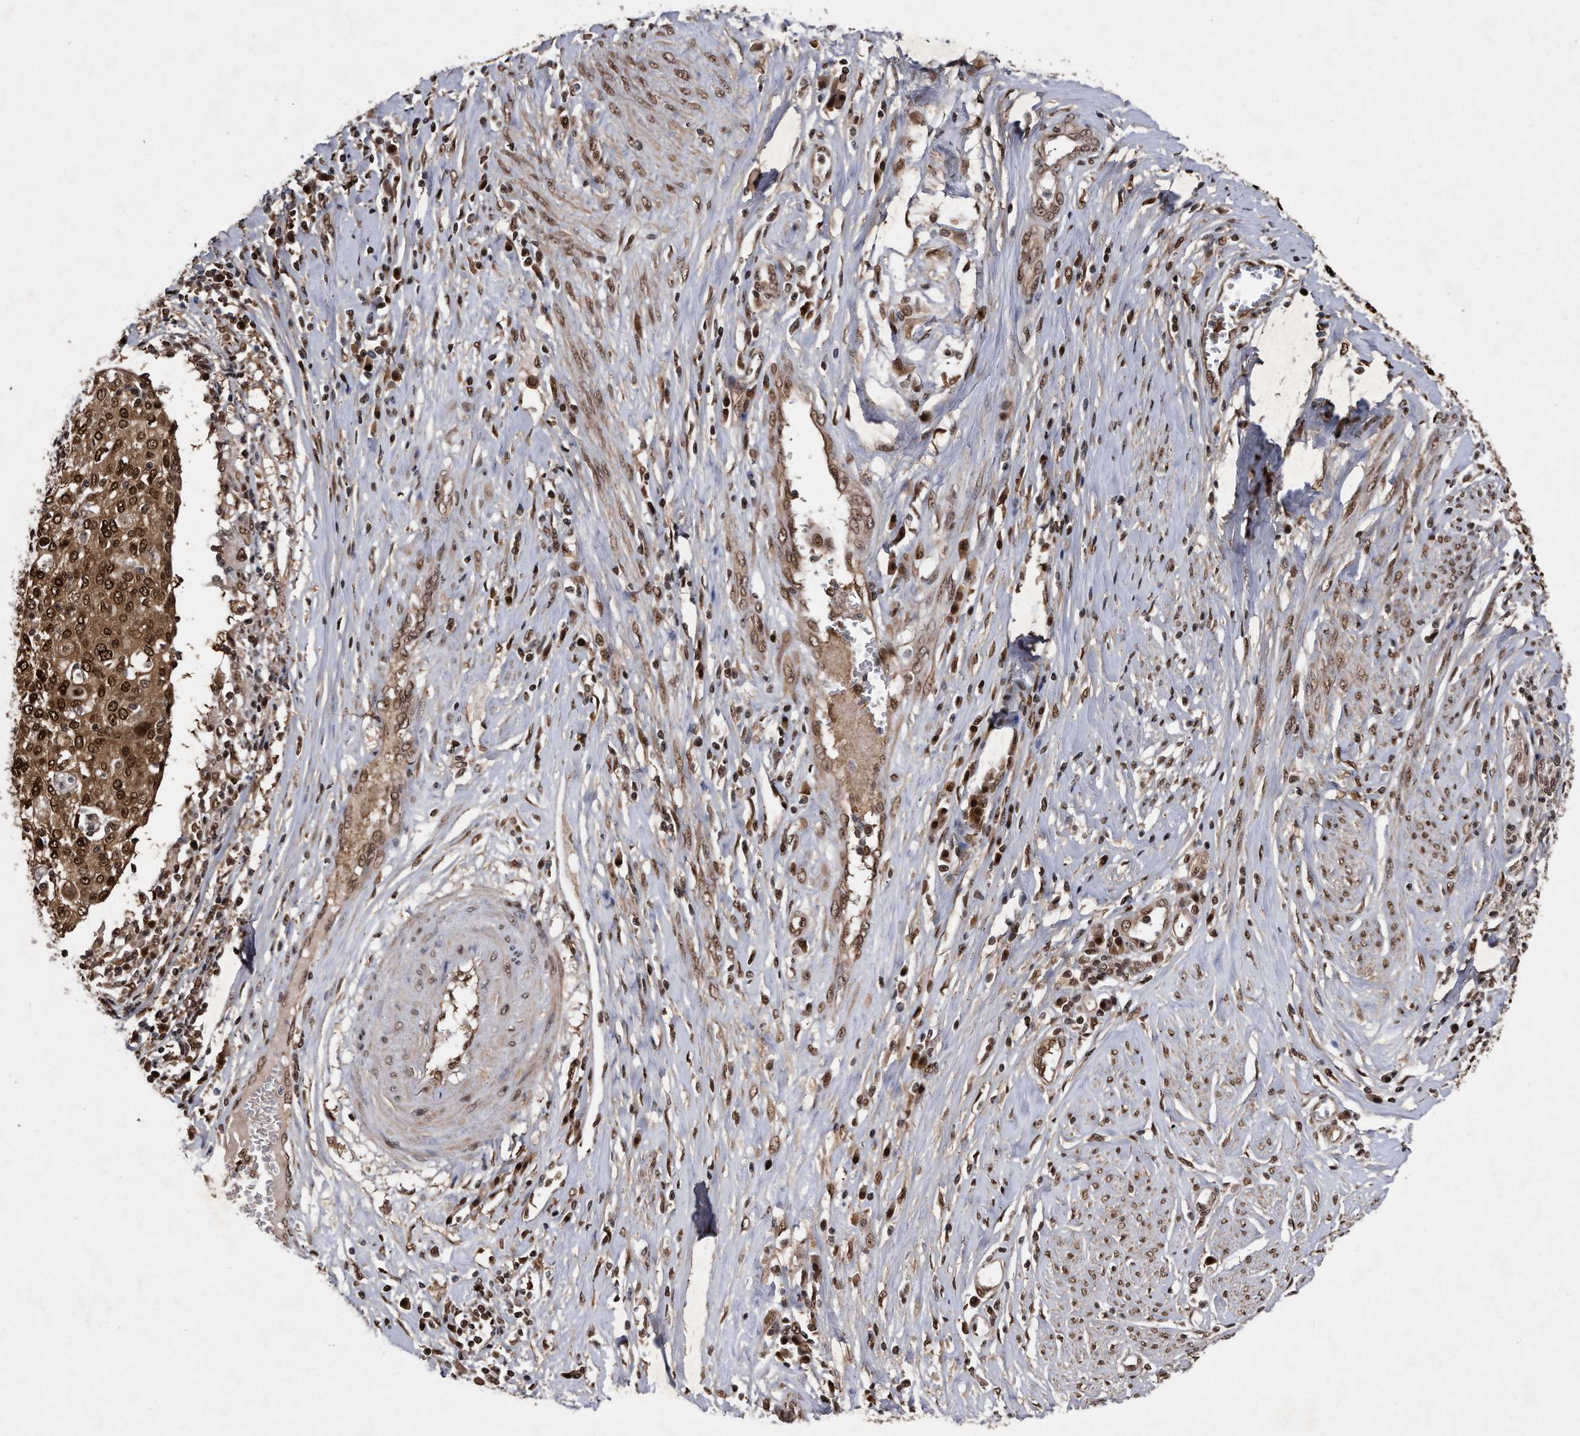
{"staining": {"intensity": "moderate", "quantity": ">75%", "location": "cytoplasmic/membranous,nuclear"}, "tissue": "cervical cancer", "cell_type": "Tumor cells", "image_type": "cancer", "snomed": [{"axis": "morphology", "description": "Squamous cell carcinoma, NOS"}, {"axis": "topography", "description": "Cervix"}], "caption": "This is an image of immunohistochemistry staining of squamous cell carcinoma (cervical), which shows moderate staining in the cytoplasmic/membranous and nuclear of tumor cells.", "gene": "RAD23B", "patient": {"sex": "female", "age": 40}}